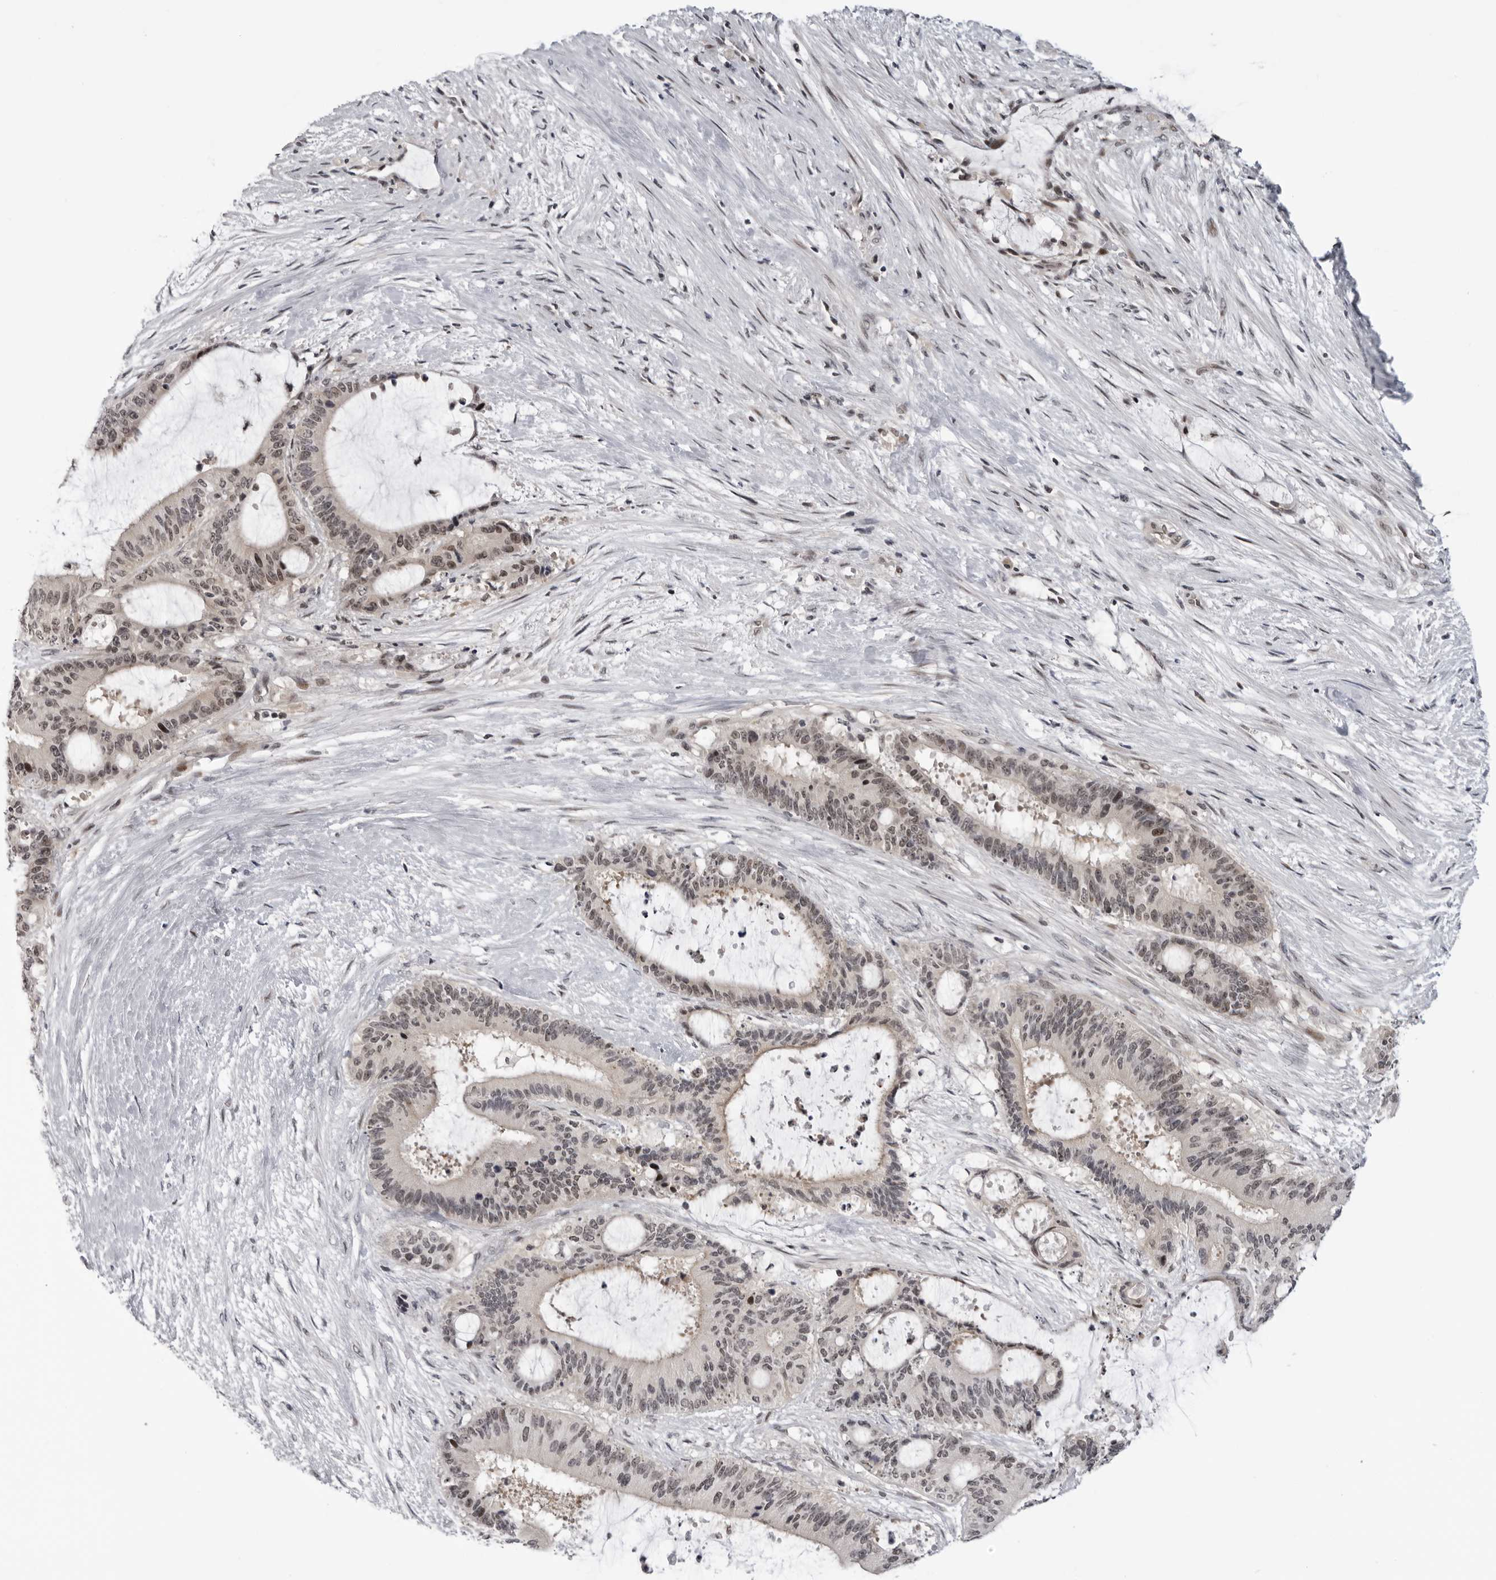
{"staining": {"intensity": "weak", "quantity": ">75%", "location": "nuclear"}, "tissue": "liver cancer", "cell_type": "Tumor cells", "image_type": "cancer", "snomed": [{"axis": "morphology", "description": "Normal tissue, NOS"}, {"axis": "morphology", "description": "Cholangiocarcinoma"}, {"axis": "topography", "description": "Liver"}, {"axis": "topography", "description": "Peripheral nerve tissue"}], "caption": "Immunohistochemistry (IHC) of human cholangiocarcinoma (liver) demonstrates low levels of weak nuclear staining in approximately >75% of tumor cells.", "gene": "ALPK2", "patient": {"sex": "female", "age": 73}}